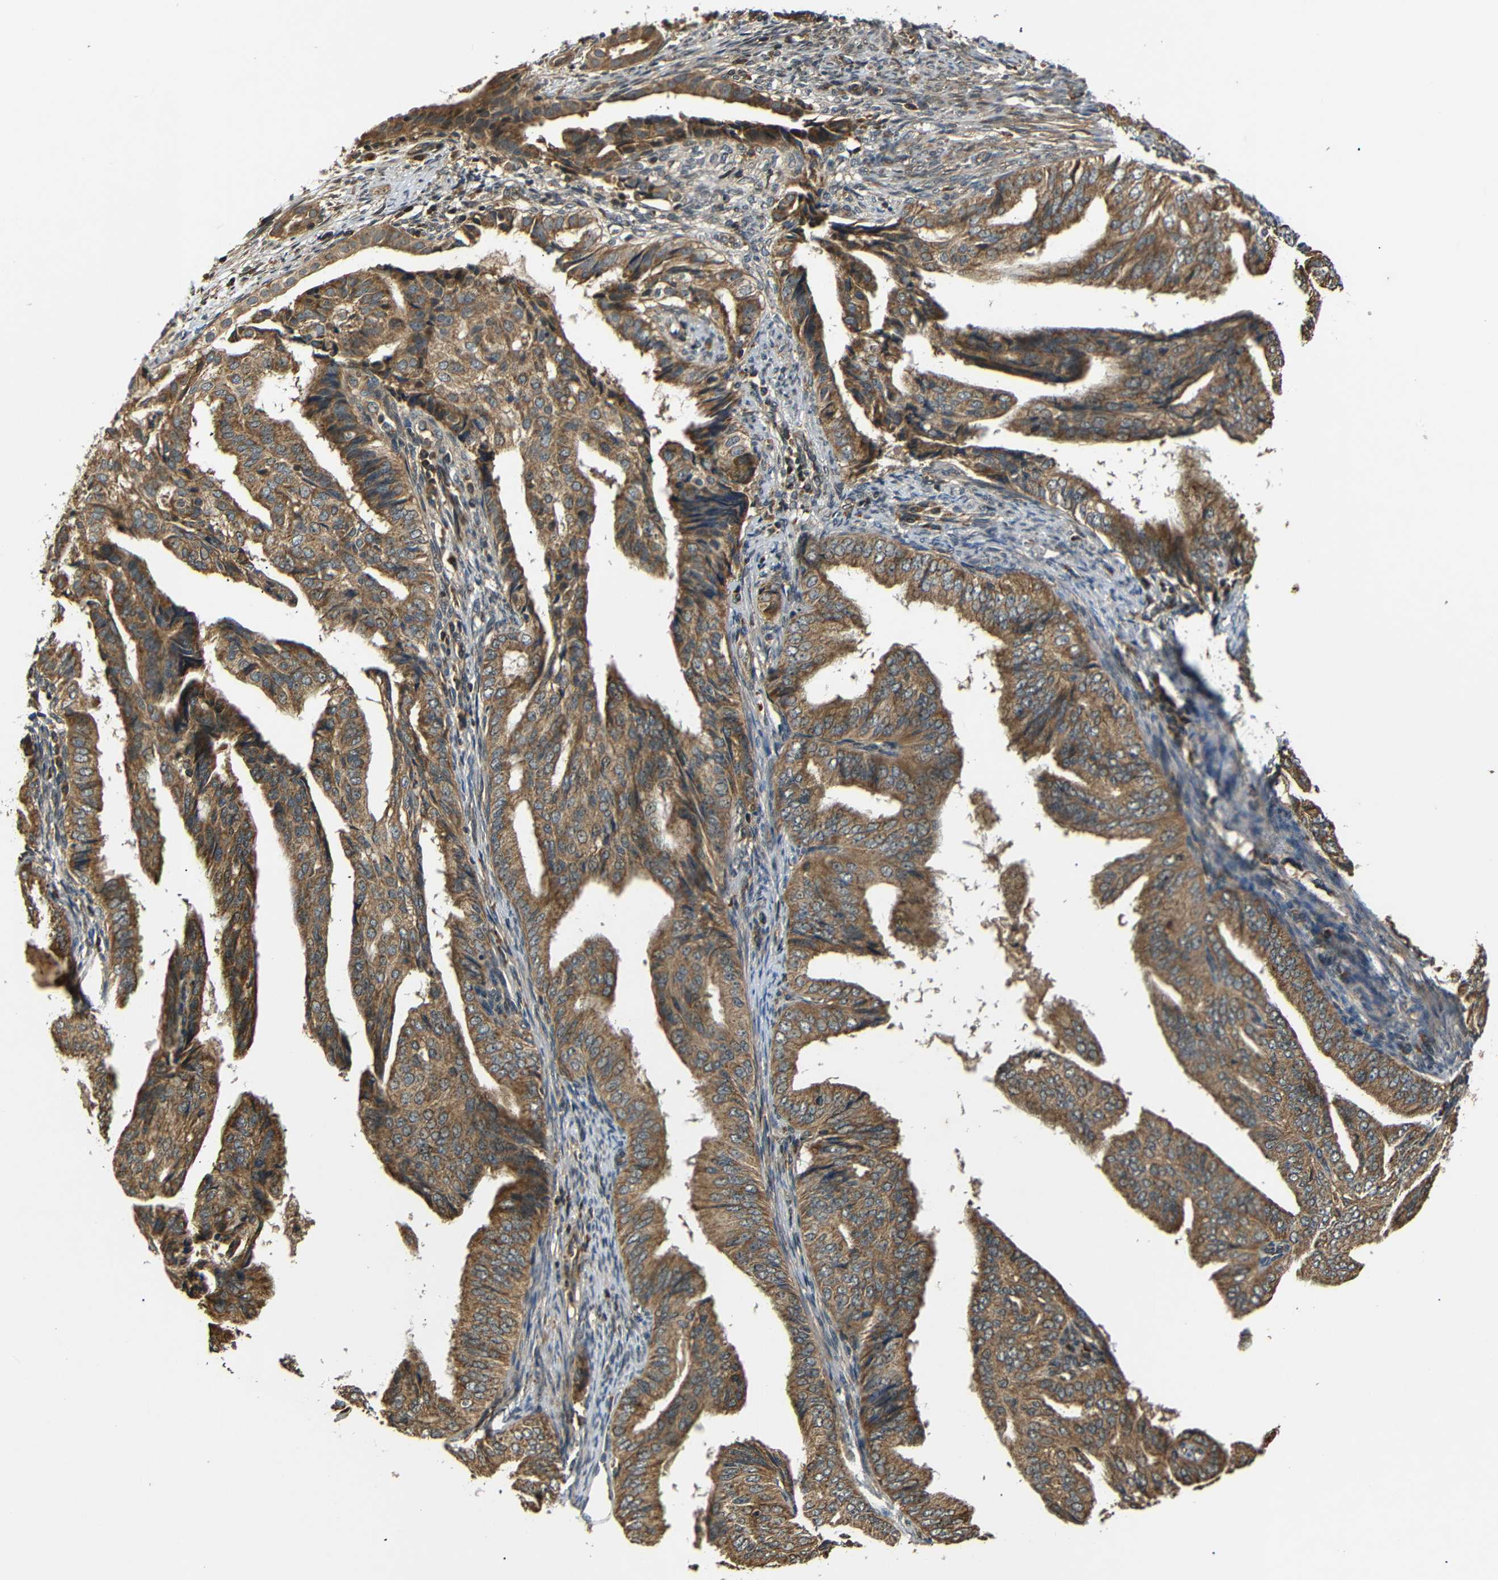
{"staining": {"intensity": "moderate", "quantity": ">75%", "location": "cytoplasmic/membranous"}, "tissue": "endometrial cancer", "cell_type": "Tumor cells", "image_type": "cancer", "snomed": [{"axis": "morphology", "description": "Adenocarcinoma, NOS"}, {"axis": "topography", "description": "Endometrium"}], "caption": "Immunohistochemistry (IHC) staining of endometrial cancer (adenocarcinoma), which demonstrates medium levels of moderate cytoplasmic/membranous staining in approximately >75% of tumor cells indicating moderate cytoplasmic/membranous protein staining. The staining was performed using DAB (3,3'-diaminobenzidine) (brown) for protein detection and nuclei were counterstained in hematoxylin (blue).", "gene": "TANK", "patient": {"sex": "female", "age": 58}}